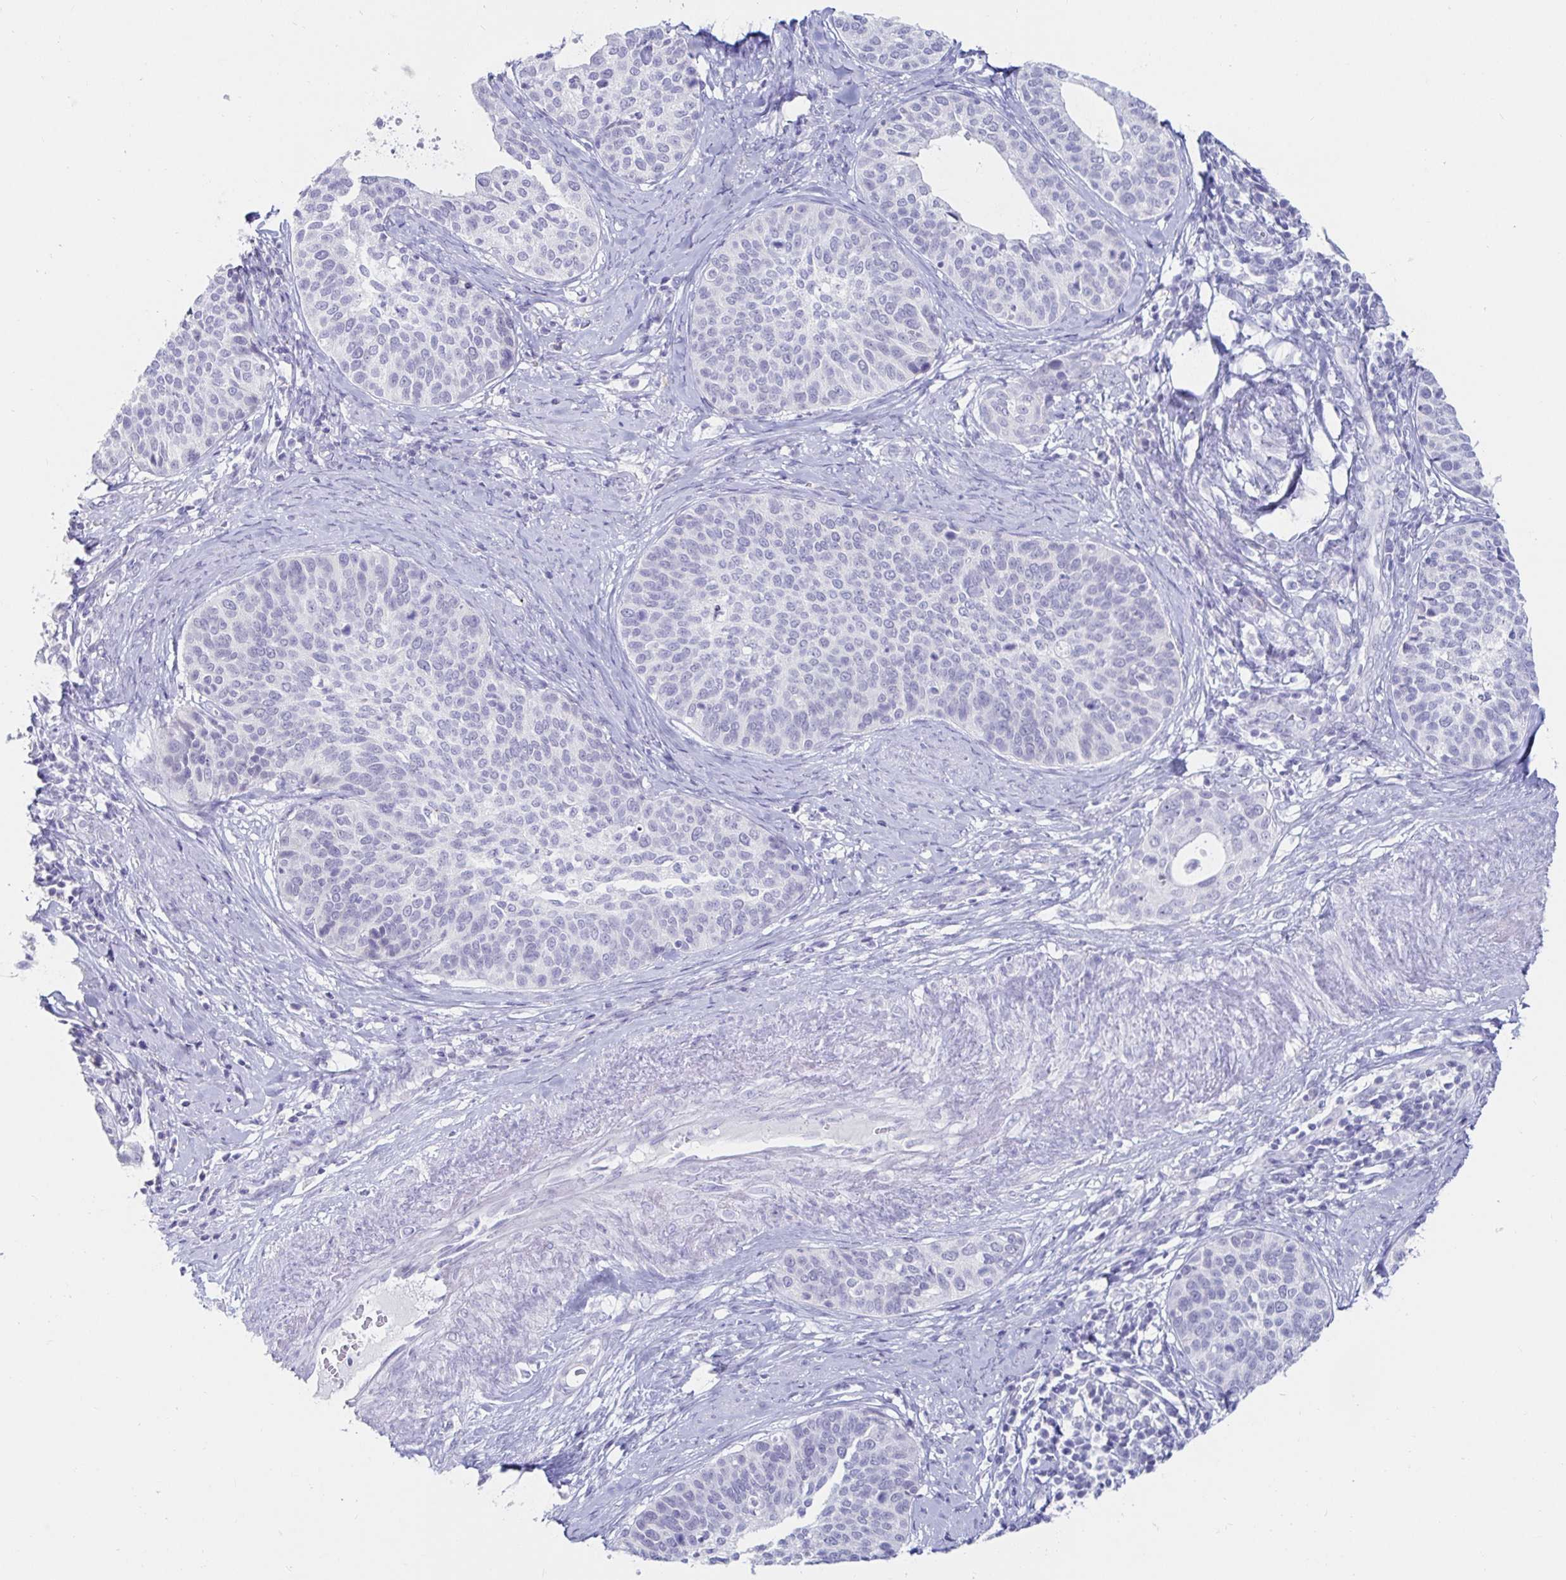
{"staining": {"intensity": "negative", "quantity": "none", "location": "none"}, "tissue": "cervical cancer", "cell_type": "Tumor cells", "image_type": "cancer", "snomed": [{"axis": "morphology", "description": "Squamous cell carcinoma, NOS"}, {"axis": "topography", "description": "Cervix"}], "caption": "DAB (3,3'-diaminobenzidine) immunohistochemical staining of human squamous cell carcinoma (cervical) shows no significant staining in tumor cells.", "gene": "OR10K1", "patient": {"sex": "female", "age": 69}}